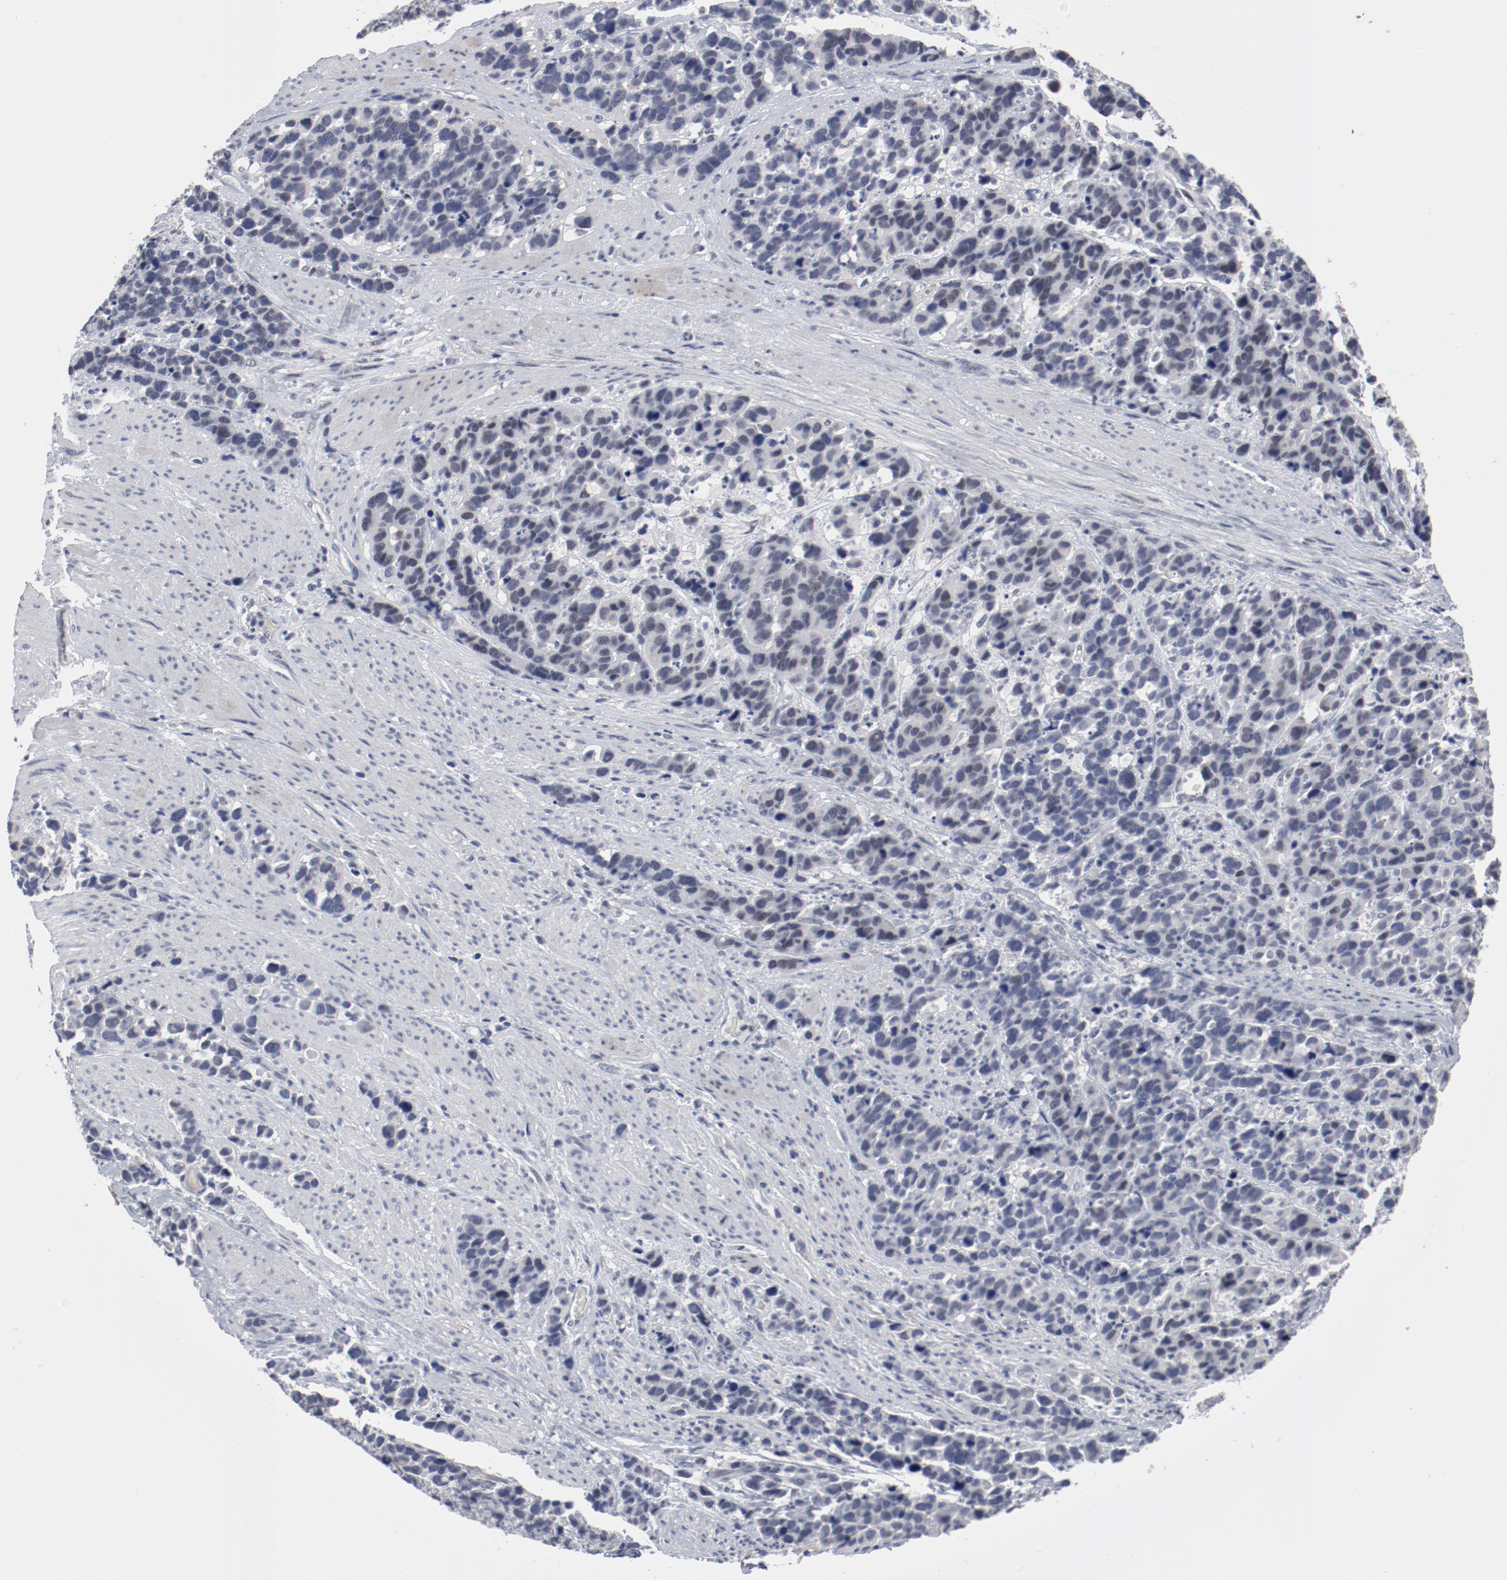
{"staining": {"intensity": "negative", "quantity": "none", "location": "none"}, "tissue": "stomach cancer", "cell_type": "Tumor cells", "image_type": "cancer", "snomed": [{"axis": "morphology", "description": "Adenocarcinoma, NOS"}, {"axis": "topography", "description": "Stomach, upper"}], "caption": "Immunohistochemistry (IHC) histopathology image of neoplastic tissue: human adenocarcinoma (stomach) stained with DAB shows no significant protein expression in tumor cells.", "gene": "ANKLE2", "patient": {"sex": "male", "age": 71}}